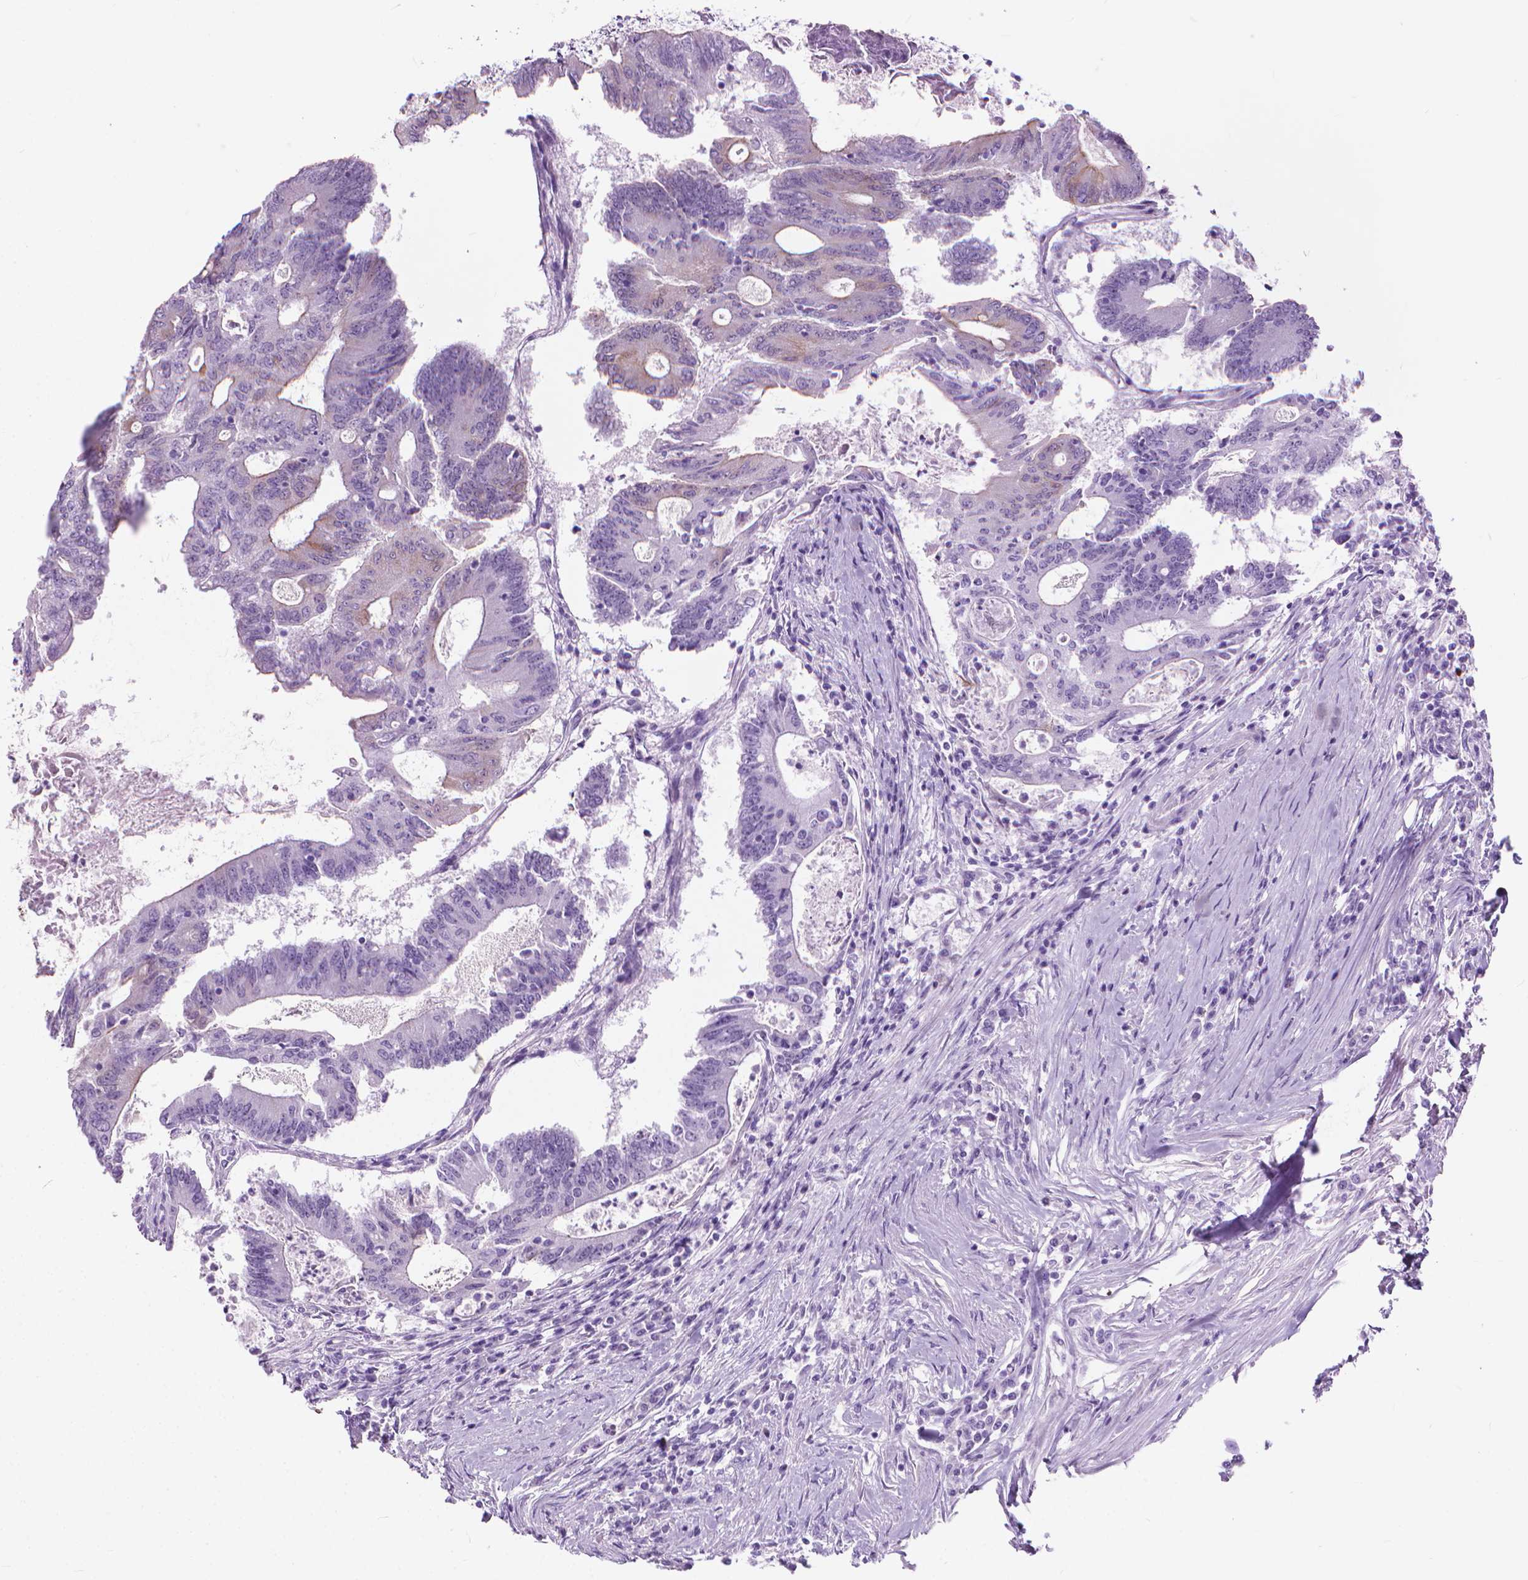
{"staining": {"intensity": "weak", "quantity": "<25%", "location": "cytoplasmic/membranous"}, "tissue": "colorectal cancer", "cell_type": "Tumor cells", "image_type": "cancer", "snomed": [{"axis": "morphology", "description": "Adenocarcinoma, NOS"}, {"axis": "topography", "description": "Colon"}], "caption": "This is an immunohistochemistry (IHC) image of human colorectal adenocarcinoma. There is no positivity in tumor cells.", "gene": "HTR2B", "patient": {"sex": "female", "age": 70}}